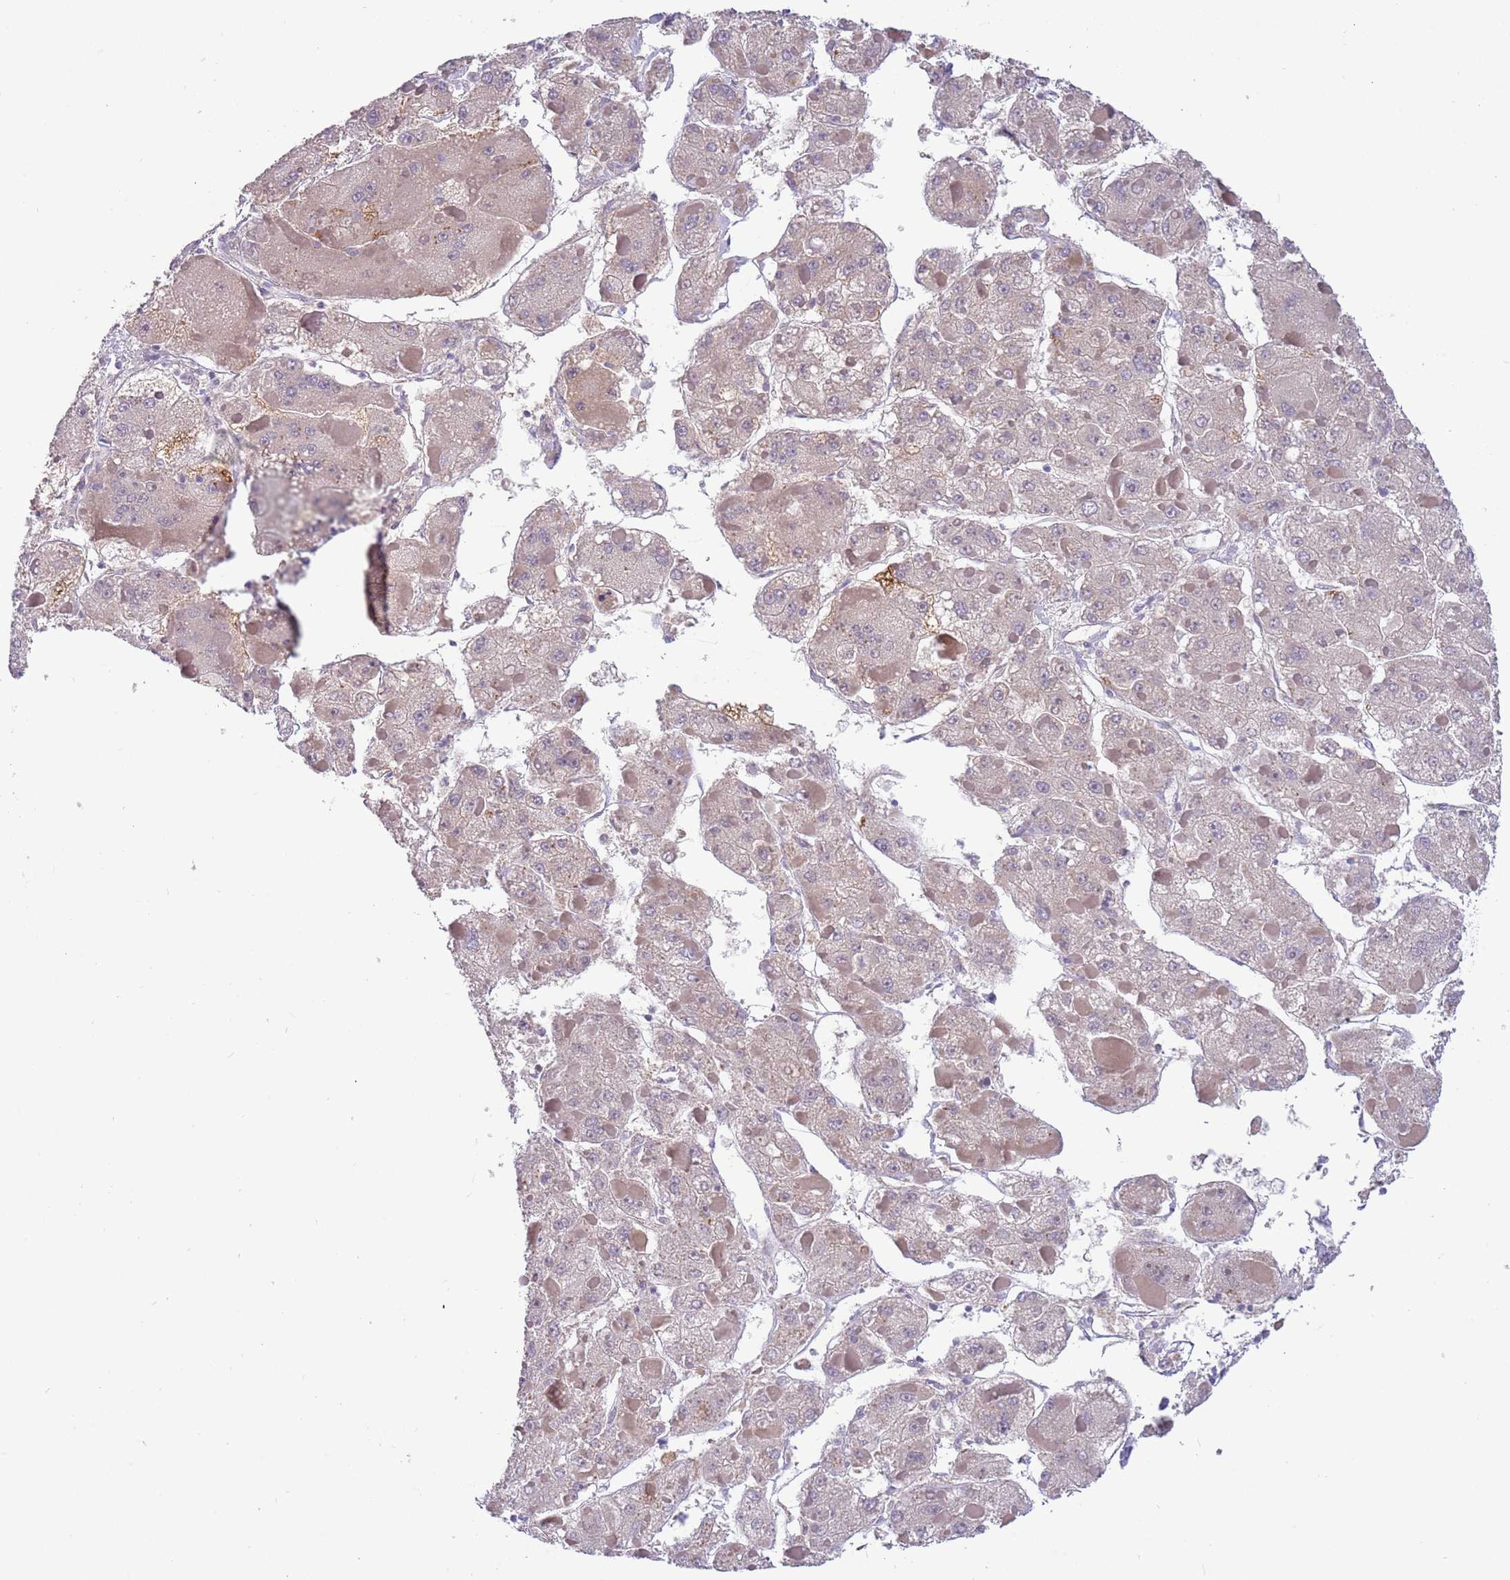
{"staining": {"intensity": "negative", "quantity": "none", "location": "none"}, "tissue": "liver cancer", "cell_type": "Tumor cells", "image_type": "cancer", "snomed": [{"axis": "morphology", "description": "Carcinoma, Hepatocellular, NOS"}, {"axis": "topography", "description": "Liver"}], "caption": "Tumor cells show no significant expression in liver hepatocellular carcinoma.", "gene": "CABYR", "patient": {"sex": "female", "age": 73}}